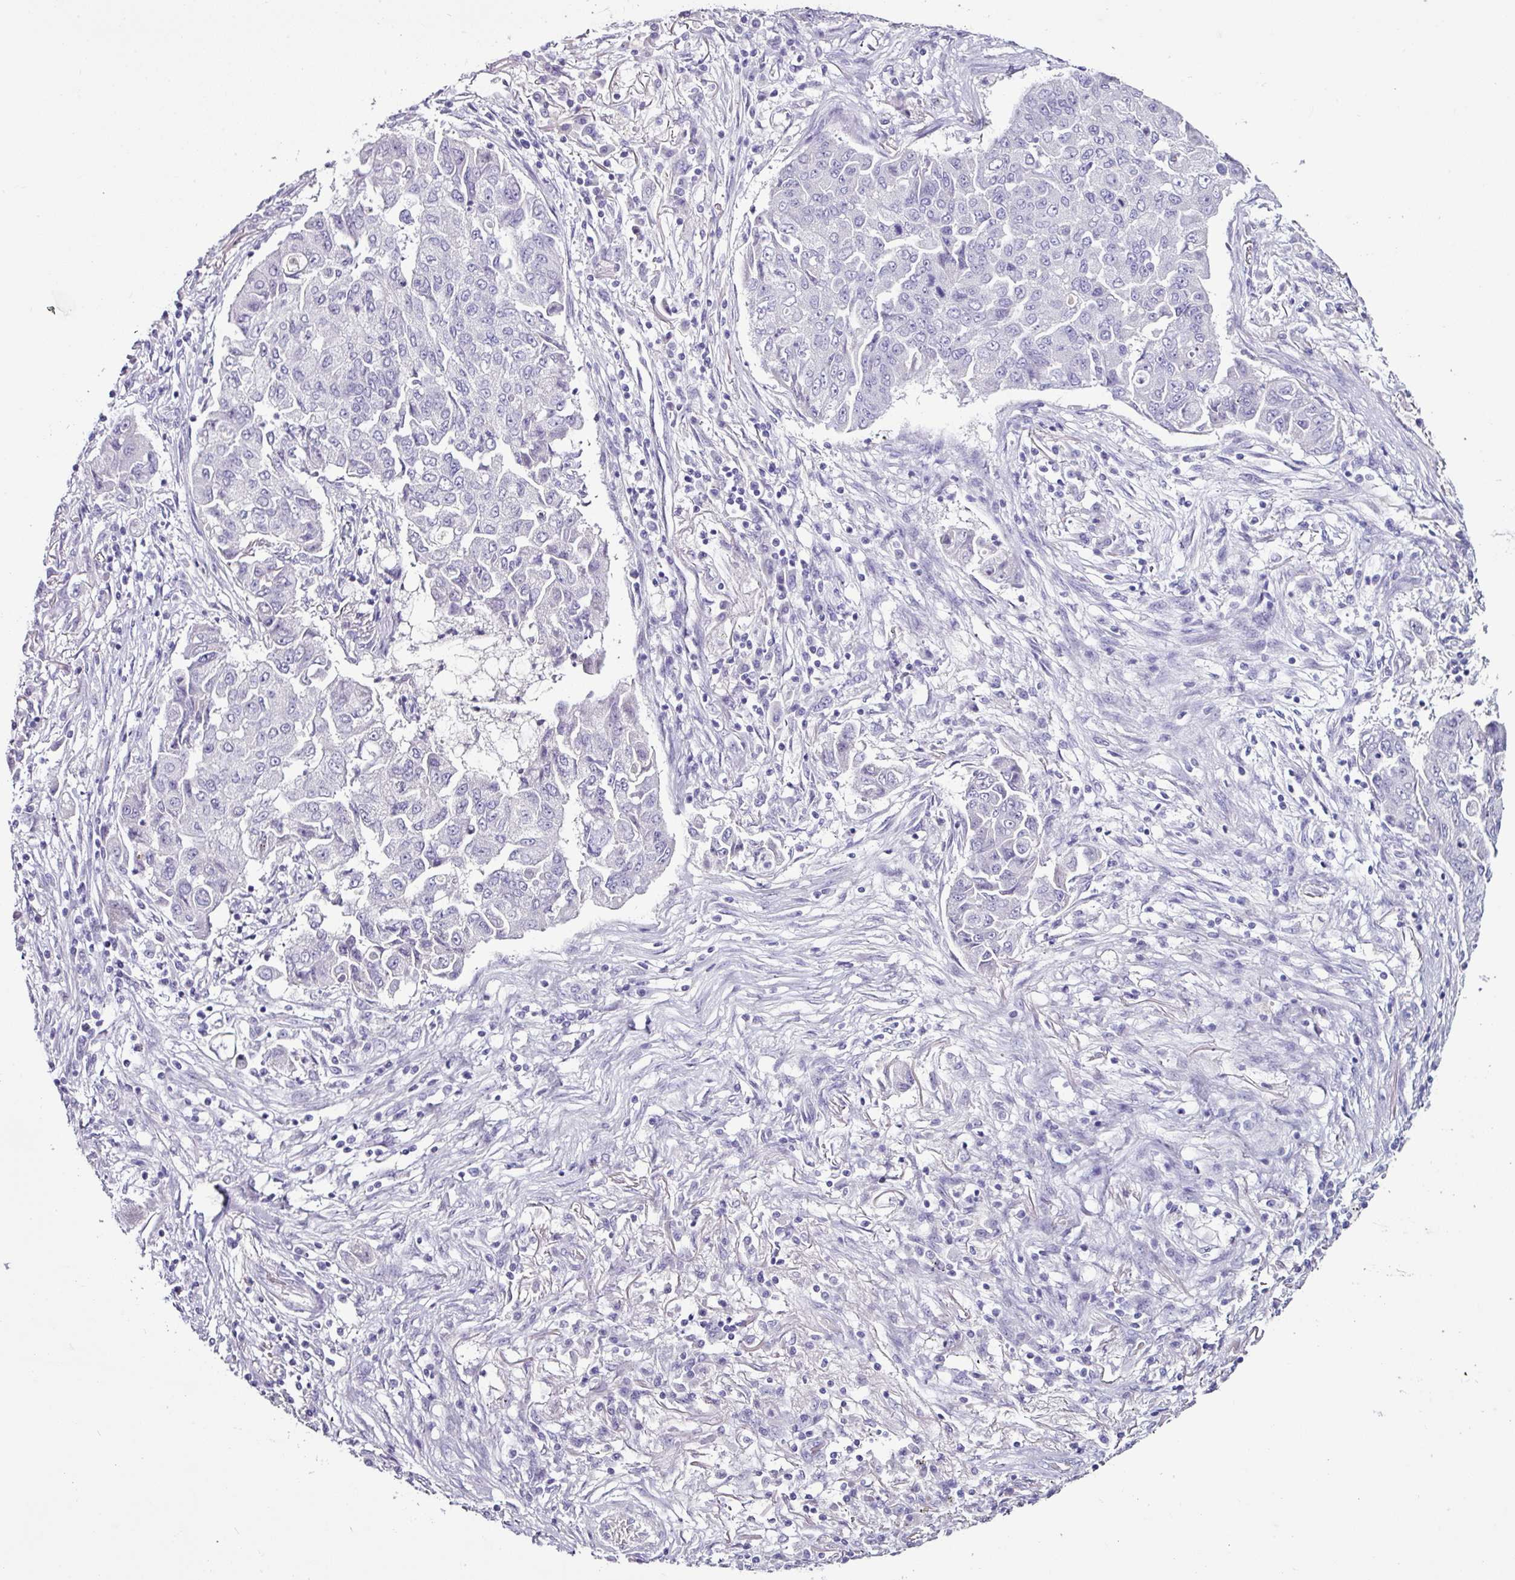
{"staining": {"intensity": "negative", "quantity": "none", "location": "none"}, "tissue": "lung cancer", "cell_type": "Tumor cells", "image_type": "cancer", "snomed": [{"axis": "morphology", "description": "Squamous cell carcinoma, NOS"}, {"axis": "topography", "description": "Lung"}], "caption": "High power microscopy histopathology image of an immunohistochemistry (IHC) image of squamous cell carcinoma (lung), revealing no significant staining in tumor cells.", "gene": "GLP2R", "patient": {"sex": "male", "age": 74}}